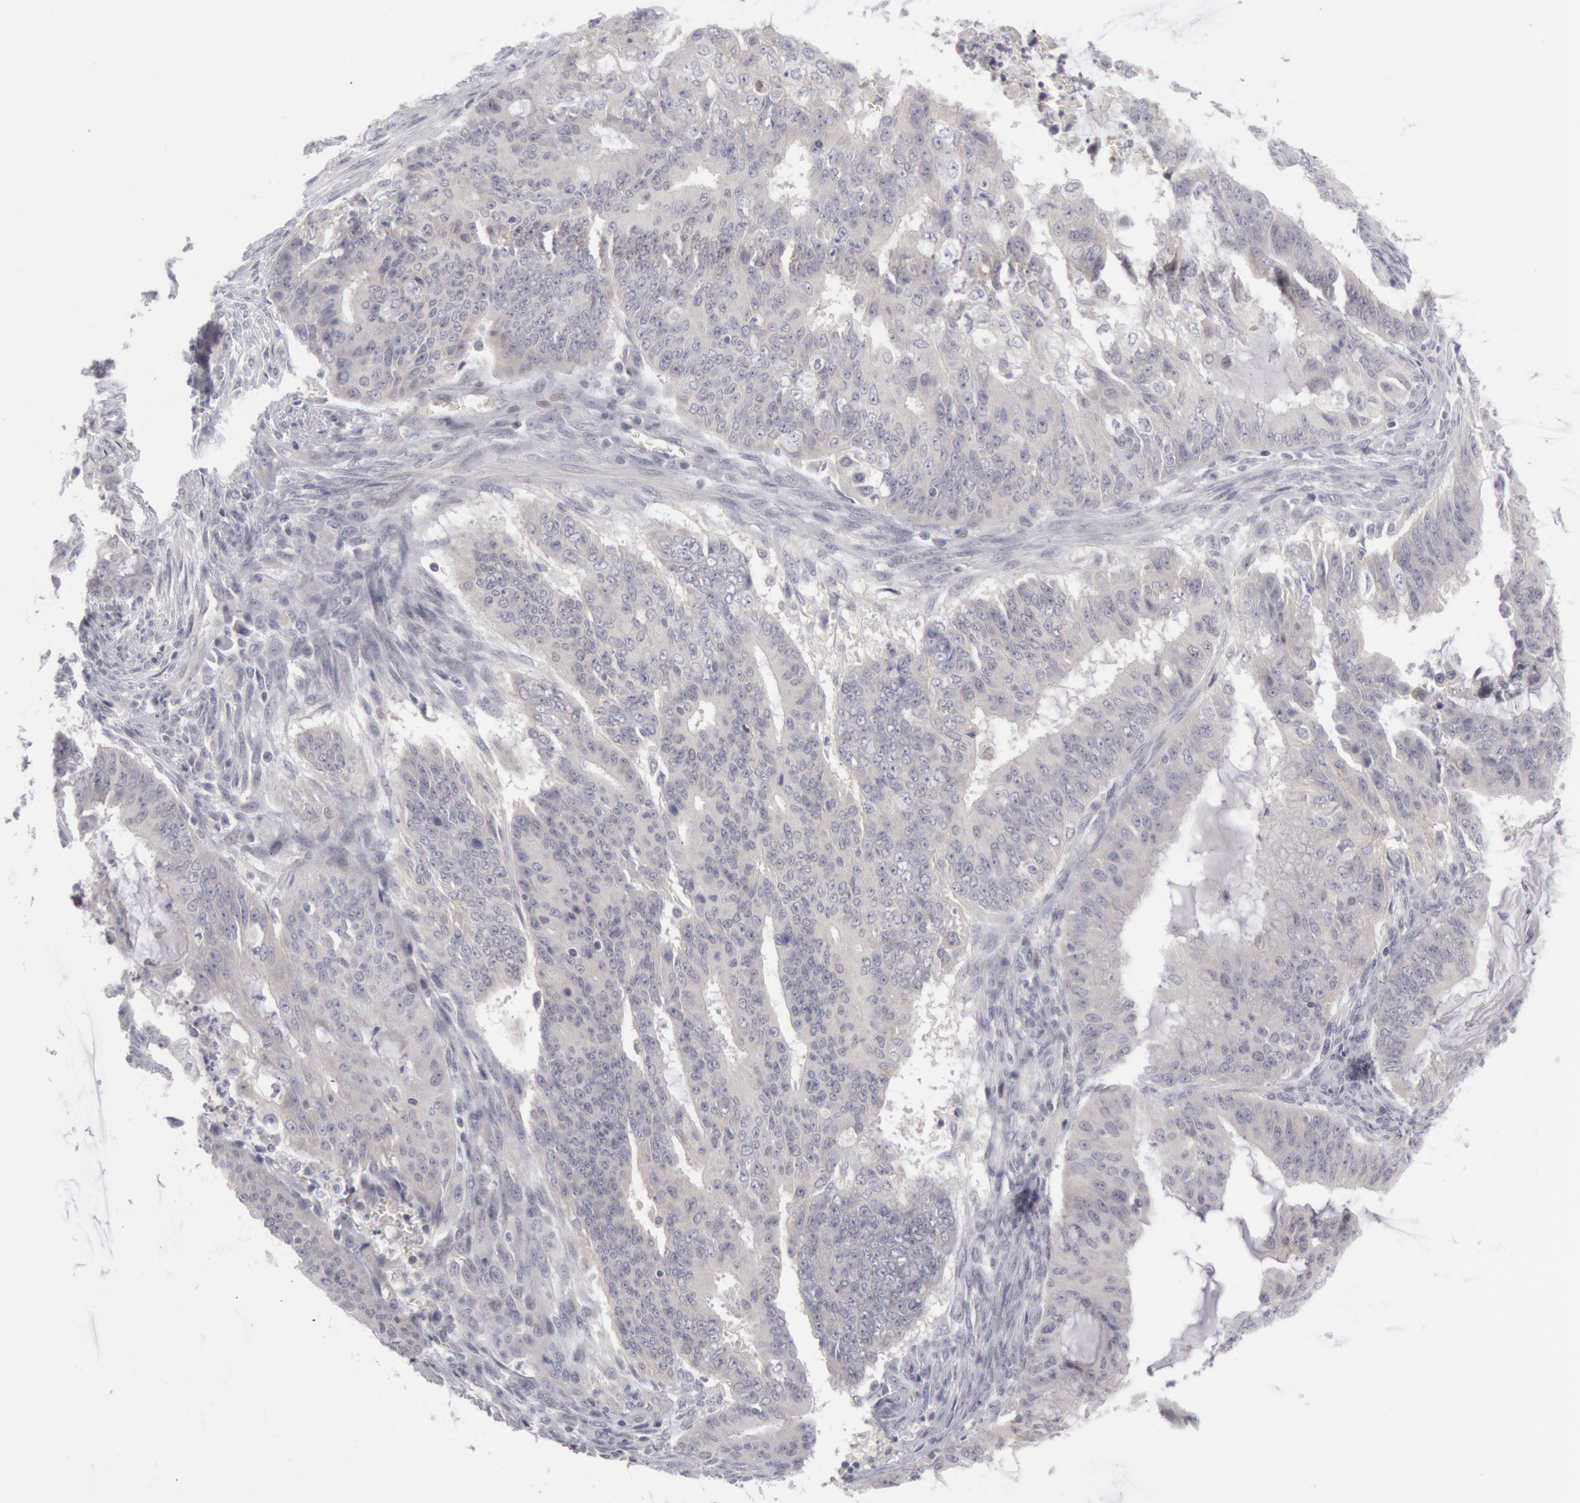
{"staining": {"intensity": "negative", "quantity": "none", "location": "none"}, "tissue": "endometrial cancer", "cell_type": "Tumor cells", "image_type": "cancer", "snomed": [{"axis": "morphology", "description": "Adenocarcinoma, NOS"}, {"axis": "topography", "description": "Endometrium"}], "caption": "A high-resolution image shows immunohistochemistry staining of endometrial cancer, which demonstrates no significant expression in tumor cells. (DAB immunohistochemistry, high magnification).", "gene": "JOSD1", "patient": {"sex": "female", "age": 75}}